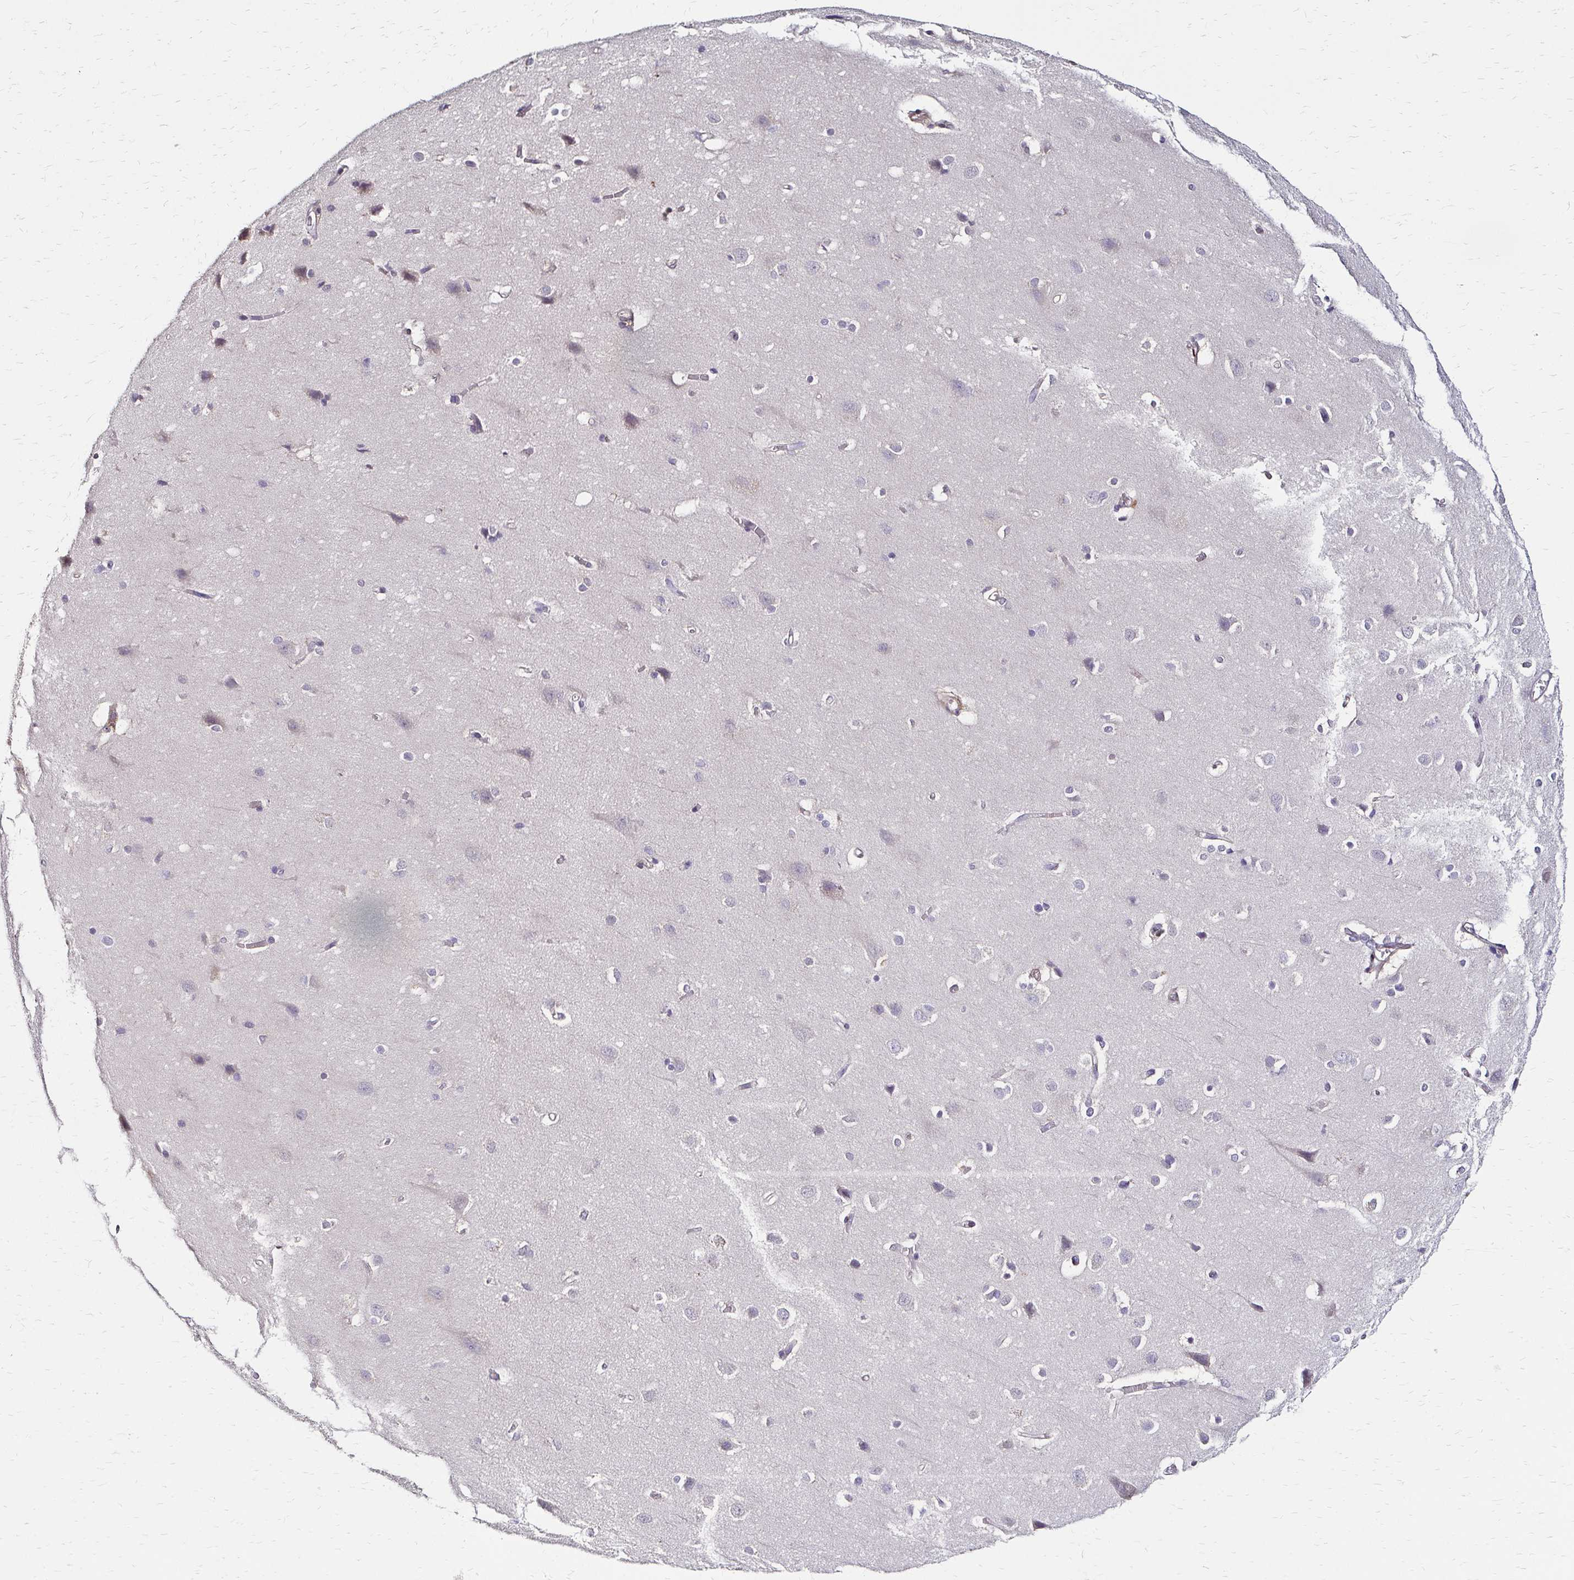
{"staining": {"intensity": "negative", "quantity": "none", "location": "none"}, "tissue": "cerebral cortex", "cell_type": "Endothelial cells", "image_type": "normal", "snomed": [{"axis": "morphology", "description": "Normal tissue, NOS"}, {"axis": "topography", "description": "Cerebral cortex"}], "caption": "This is a micrograph of immunohistochemistry staining of normal cerebral cortex, which shows no positivity in endothelial cells.", "gene": "PRIMA1", "patient": {"sex": "male", "age": 37}}